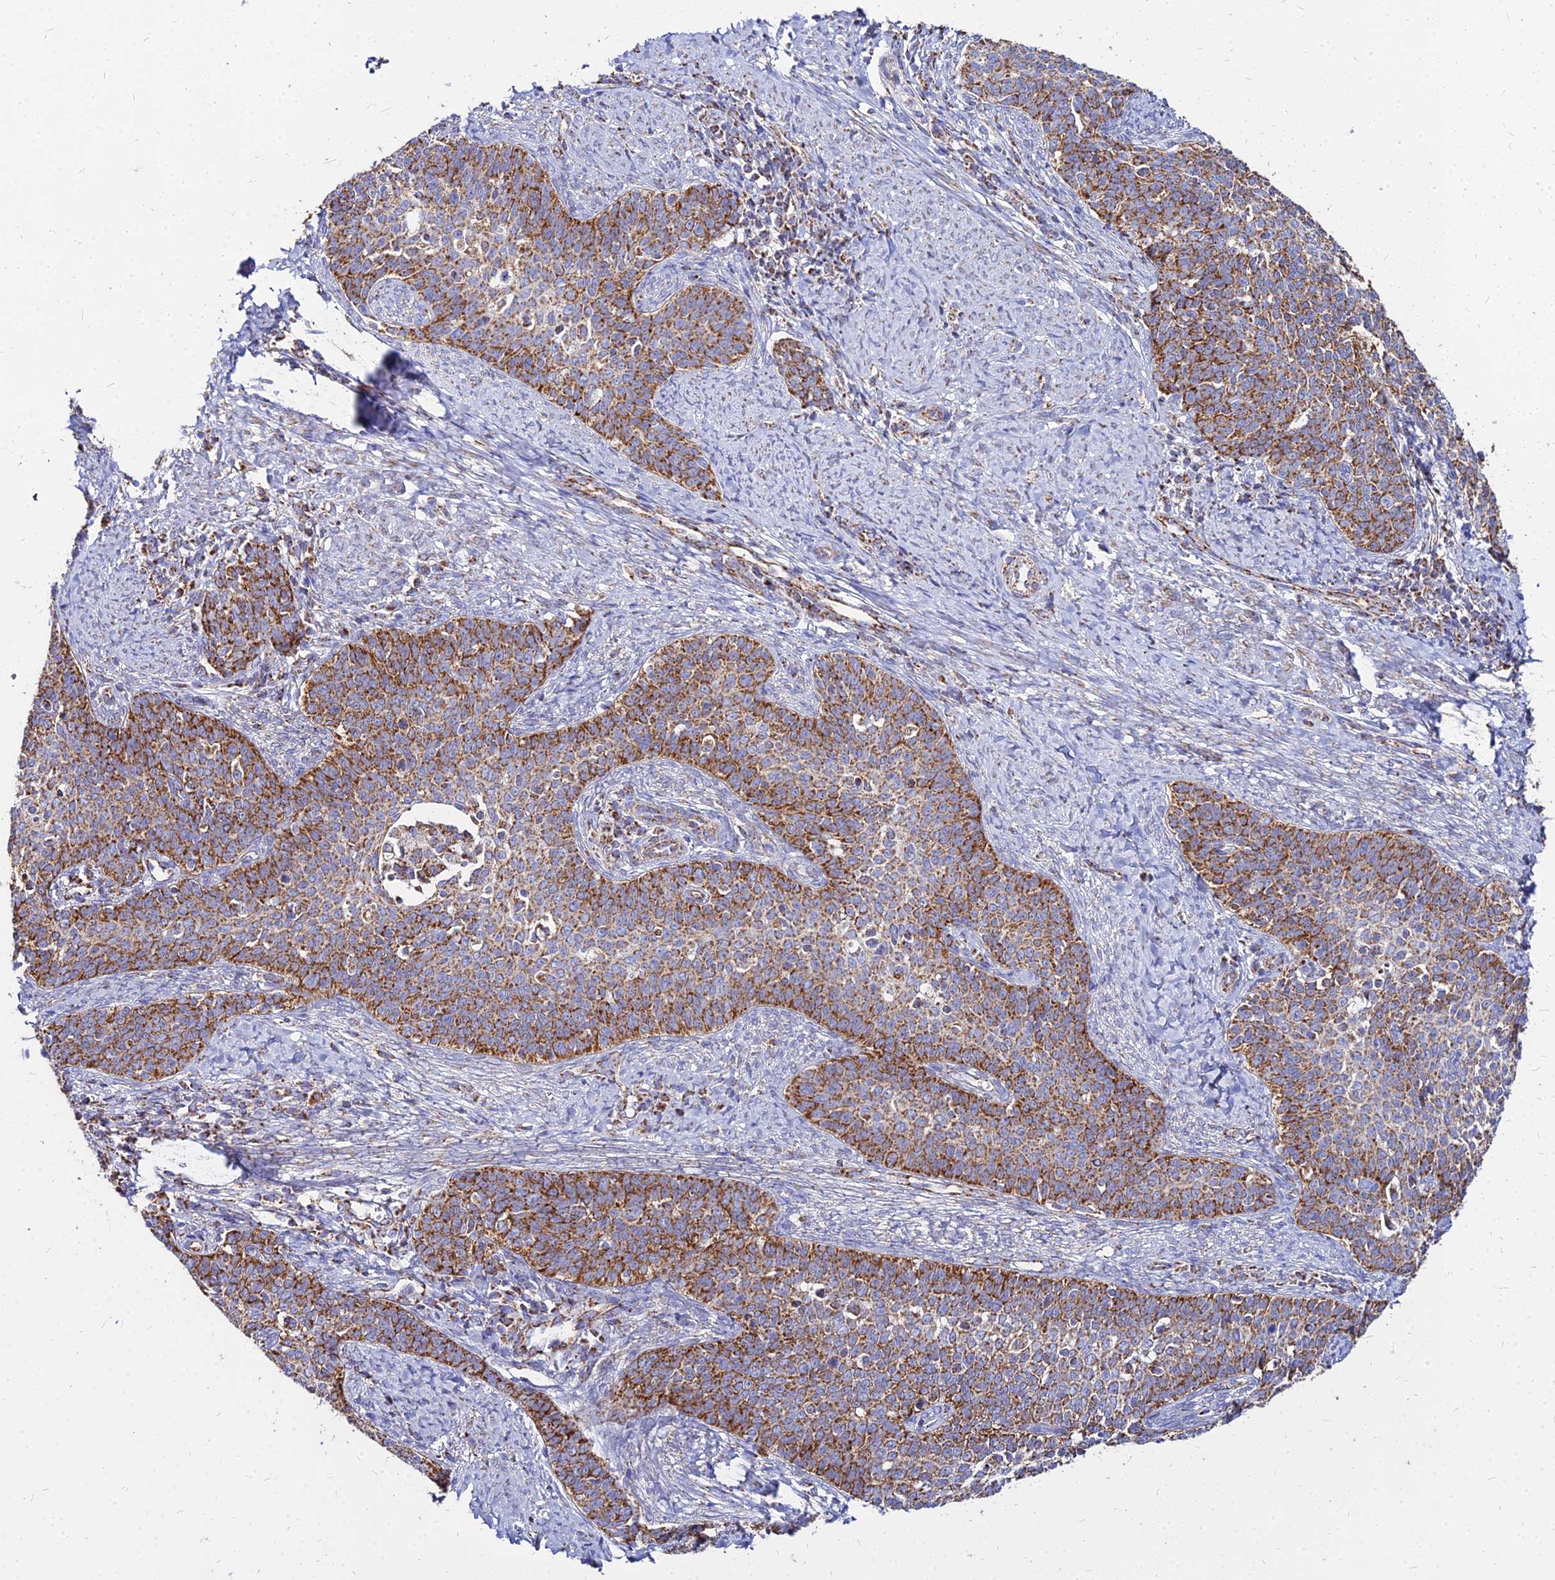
{"staining": {"intensity": "moderate", "quantity": ">75%", "location": "cytoplasmic/membranous"}, "tissue": "cervical cancer", "cell_type": "Tumor cells", "image_type": "cancer", "snomed": [{"axis": "morphology", "description": "Squamous cell carcinoma, NOS"}, {"axis": "topography", "description": "Cervix"}], "caption": "Immunohistochemistry (IHC) micrograph of squamous cell carcinoma (cervical) stained for a protein (brown), which displays medium levels of moderate cytoplasmic/membranous positivity in about >75% of tumor cells.", "gene": "DLD", "patient": {"sex": "female", "age": 39}}